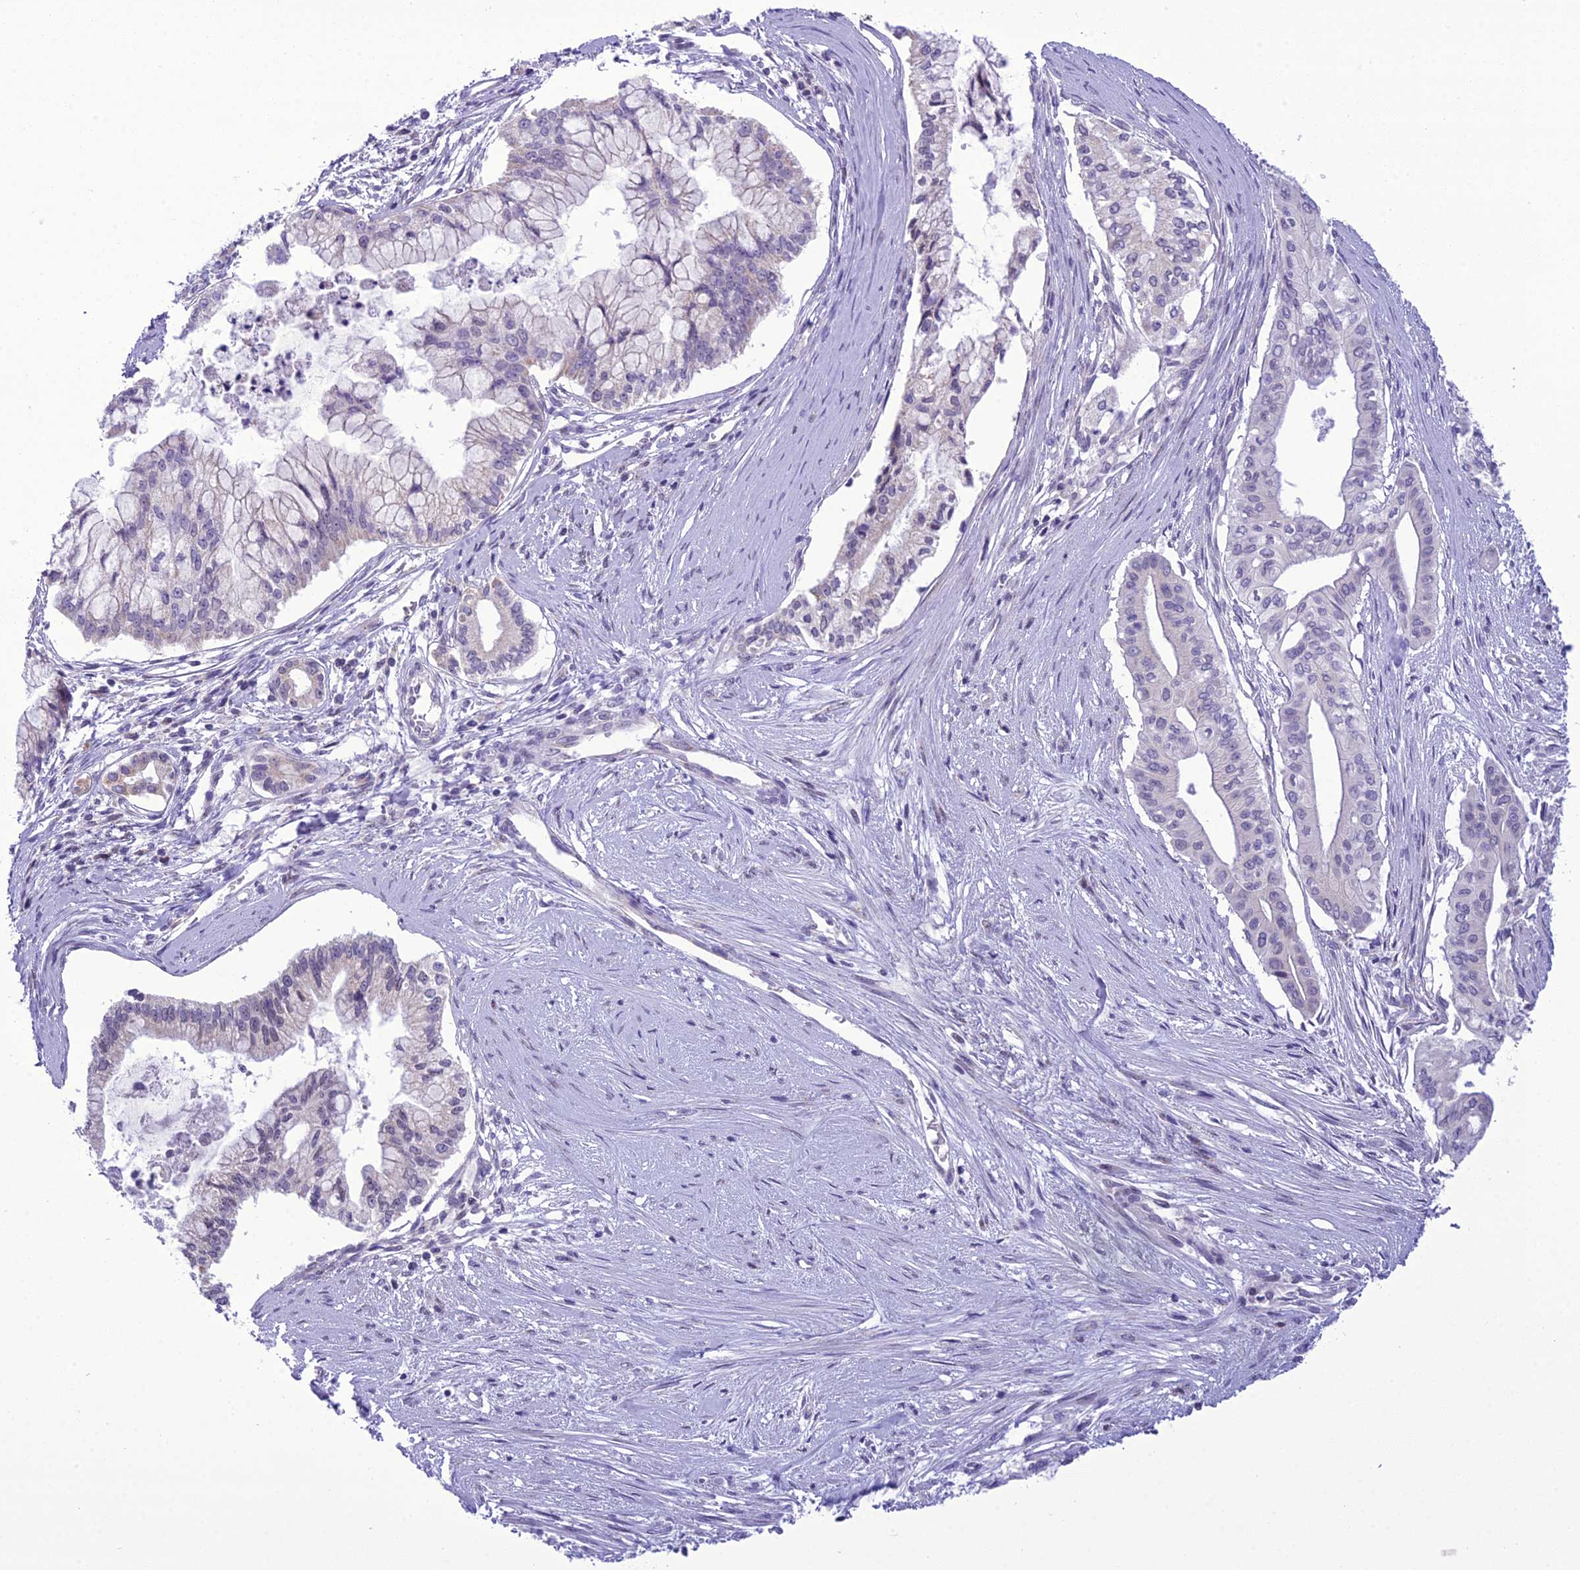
{"staining": {"intensity": "negative", "quantity": "none", "location": "none"}, "tissue": "pancreatic cancer", "cell_type": "Tumor cells", "image_type": "cancer", "snomed": [{"axis": "morphology", "description": "Adenocarcinoma, NOS"}, {"axis": "topography", "description": "Pancreas"}], "caption": "An IHC histopathology image of adenocarcinoma (pancreatic) is shown. There is no staining in tumor cells of adenocarcinoma (pancreatic).", "gene": "B9D2", "patient": {"sex": "male", "age": 46}}